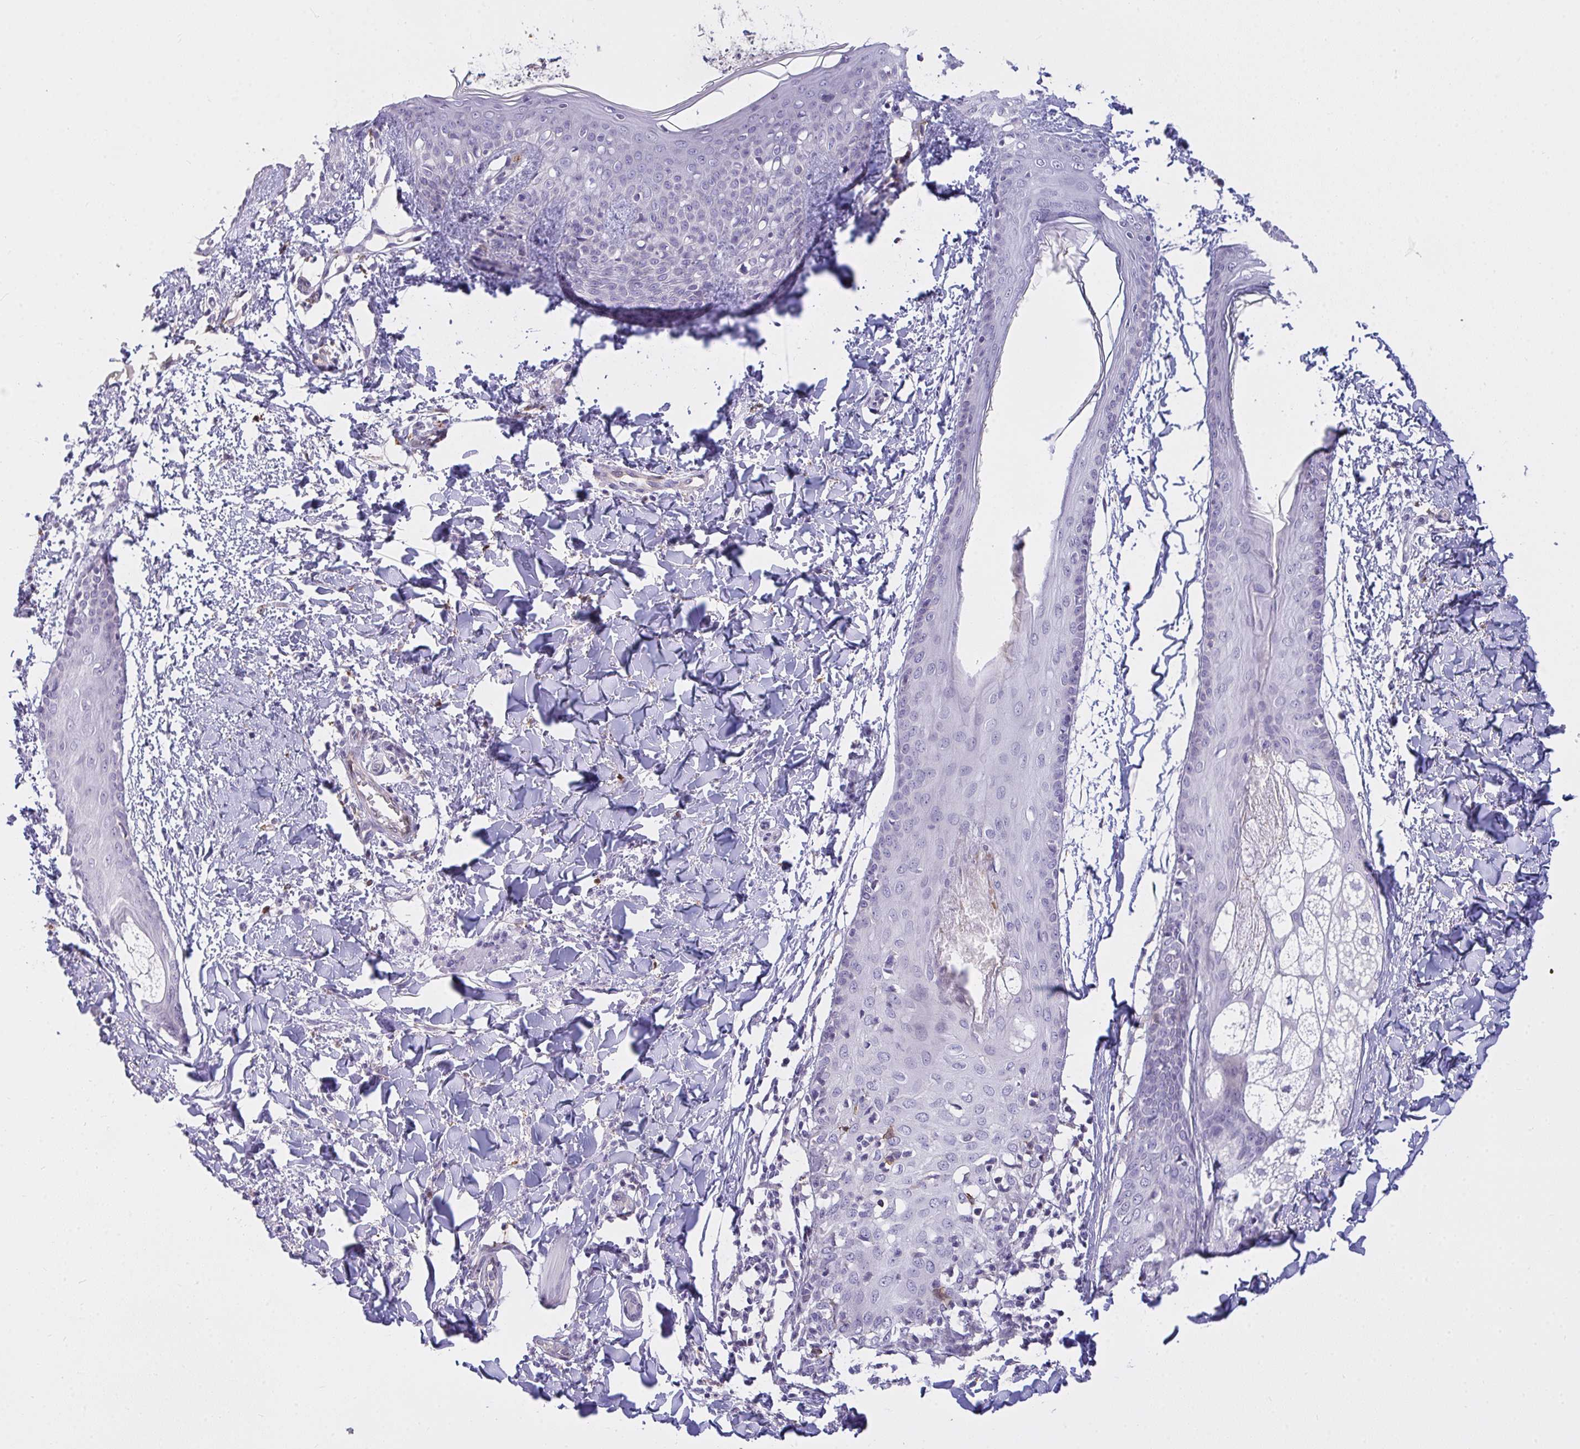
{"staining": {"intensity": "negative", "quantity": "none", "location": "none"}, "tissue": "skin", "cell_type": "Fibroblasts", "image_type": "normal", "snomed": [{"axis": "morphology", "description": "Normal tissue, NOS"}, {"axis": "topography", "description": "Skin"}], "caption": "The micrograph exhibits no staining of fibroblasts in benign skin. (DAB immunohistochemistry (IHC) visualized using brightfield microscopy, high magnification).", "gene": "SEMA6B", "patient": {"sex": "male", "age": 16}}